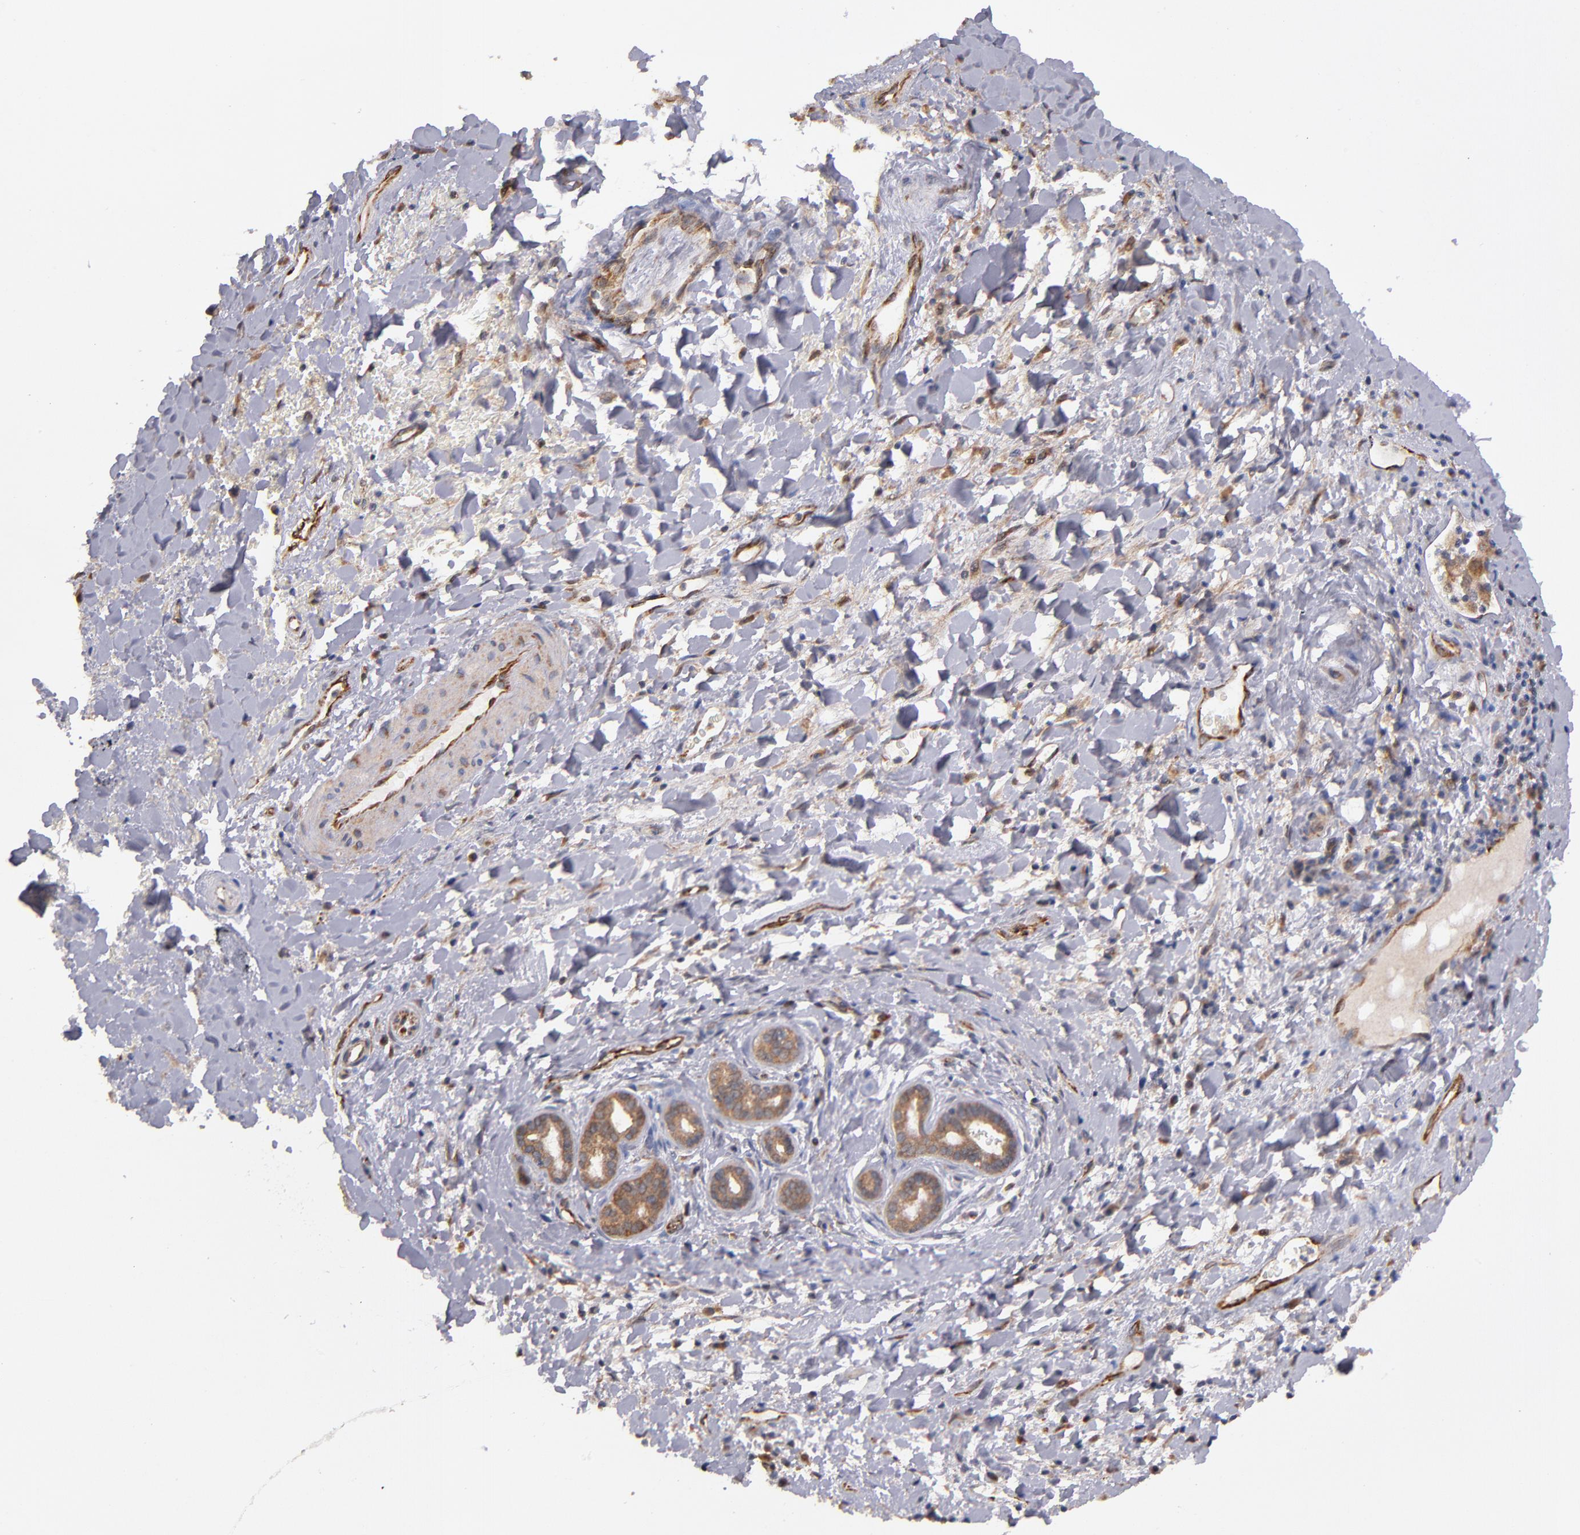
{"staining": {"intensity": "moderate", "quantity": ">75%", "location": "cytoplasmic/membranous"}, "tissue": "liver cancer", "cell_type": "Tumor cells", "image_type": "cancer", "snomed": [{"axis": "morphology", "description": "Cholangiocarcinoma"}, {"axis": "topography", "description": "Liver"}], "caption": "Immunohistochemistry histopathology image of human liver cancer (cholangiocarcinoma) stained for a protein (brown), which shows medium levels of moderate cytoplasmic/membranous staining in about >75% of tumor cells.", "gene": "GMFG", "patient": {"sex": "male", "age": 57}}